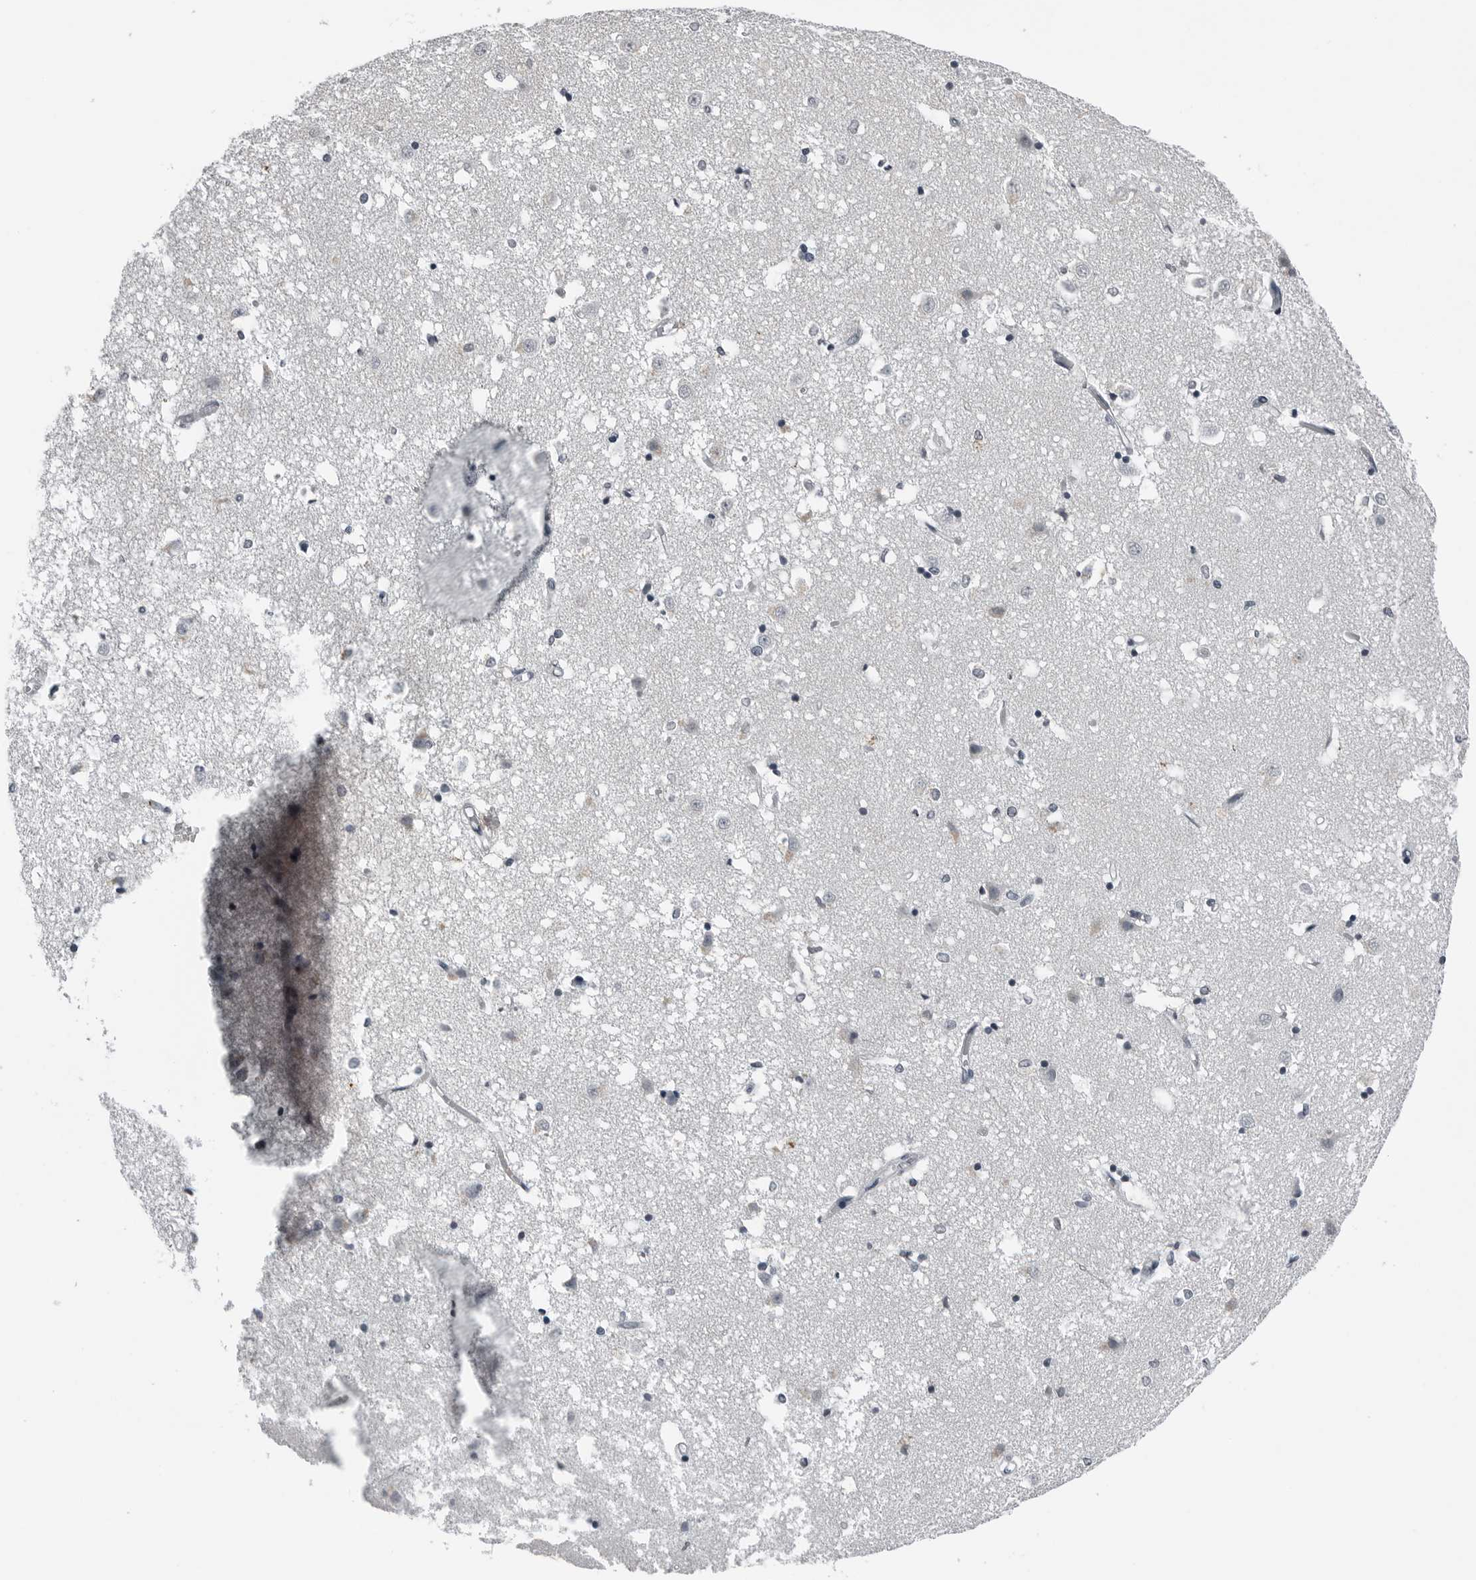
{"staining": {"intensity": "weak", "quantity": "<25%", "location": "cytoplasmic/membranous"}, "tissue": "caudate", "cell_type": "Glial cells", "image_type": "normal", "snomed": [{"axis": "morphology", "description": "Normal tissue, NOS"}, {"axis": "topography", "description": "Lateral ventricle wall"}], "caption": "Human caudate stained for a protein using immunohistochemistry shows no positivity in glial cells.", "gene": "SPINK1", "patient": {"sex": "male", "age": 45}}